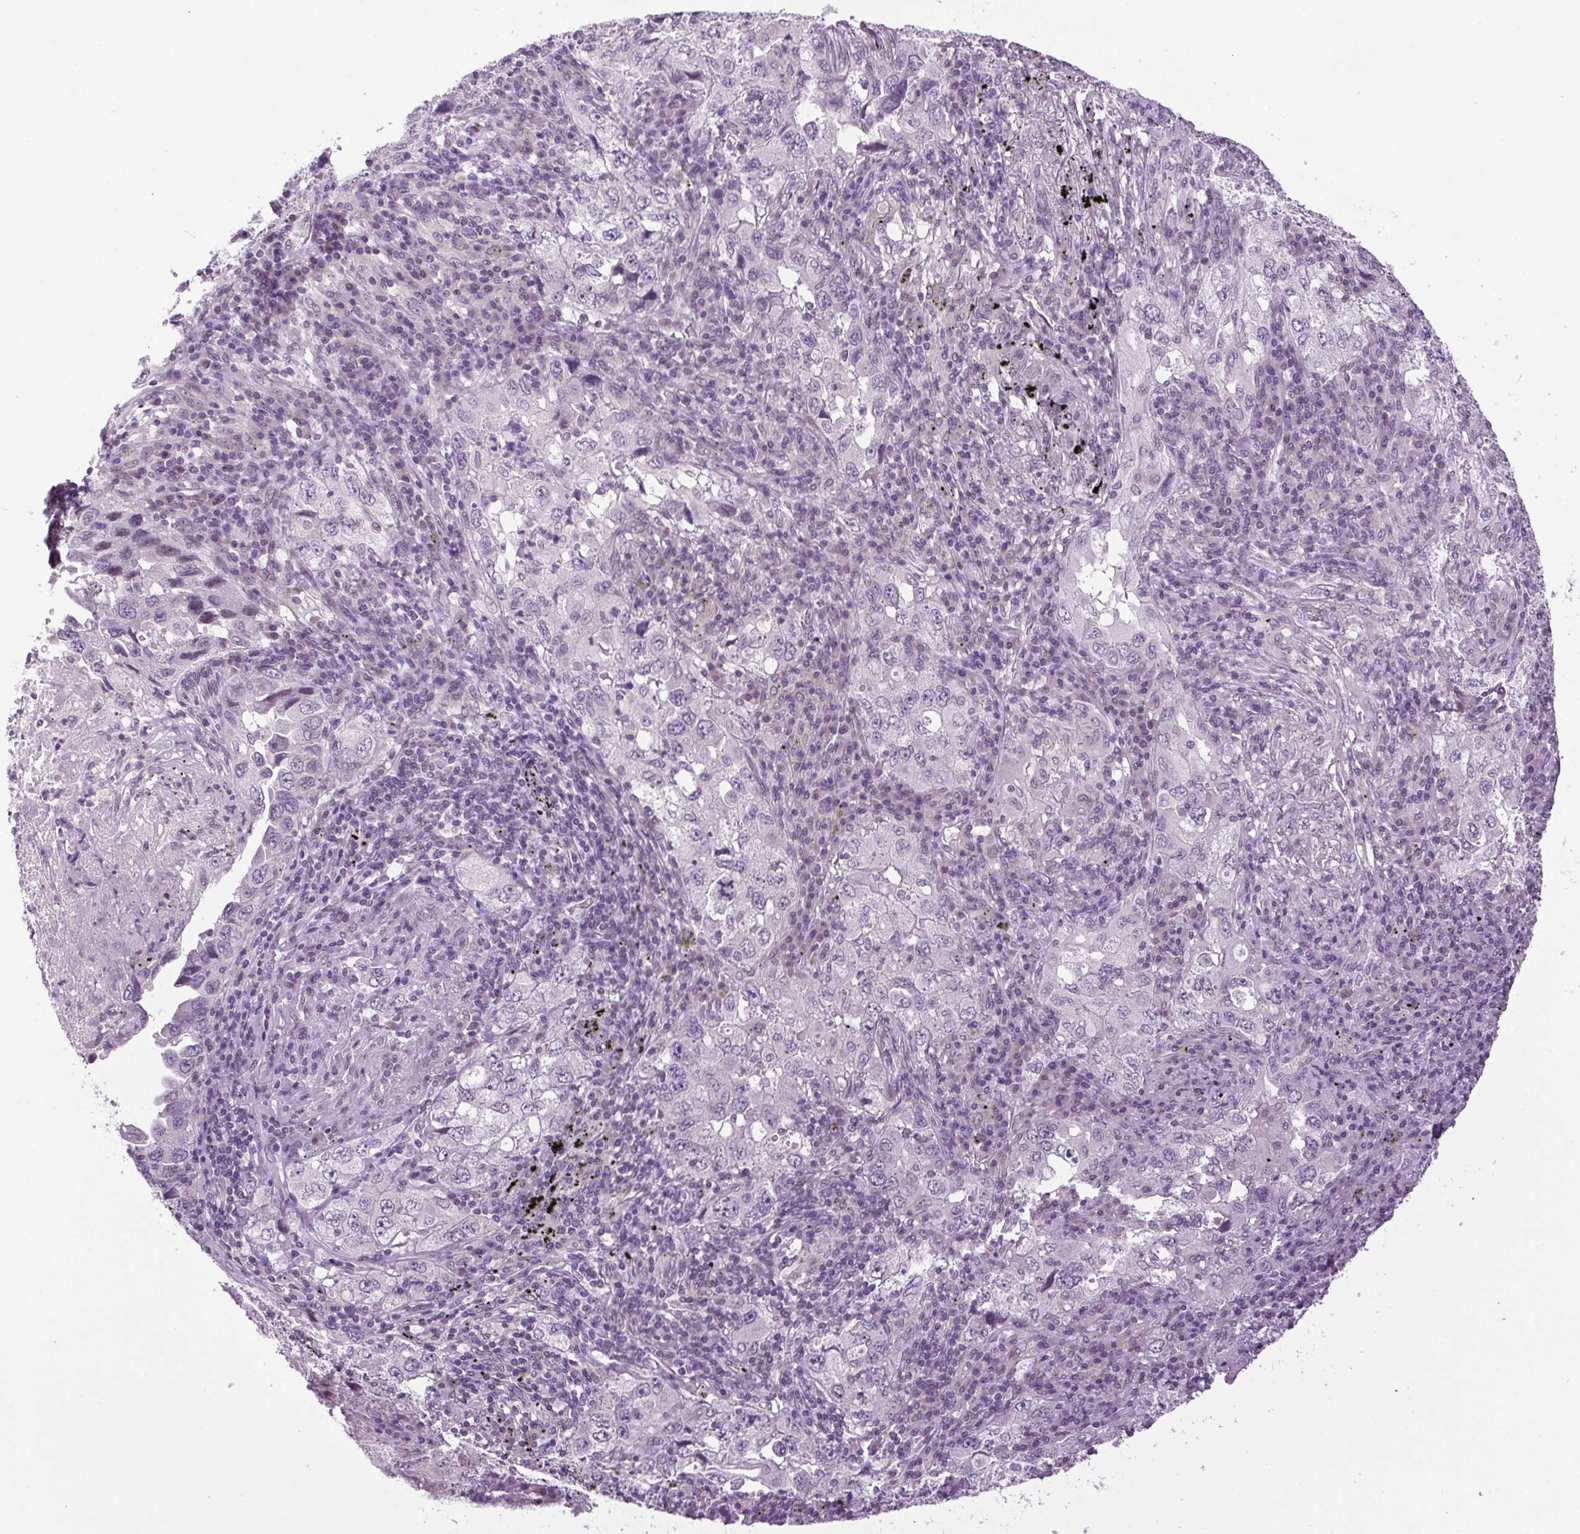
{"staining": {"intensity": "negative", "quantity": "none", "location": "none"}, "tissue": "lung cancer", "cell_type": "Tumor cells", "image_type": "cancer", "snomed": [{"axis": "morphology", "description": "Adenocarcinoma, NOS"}, {"axis": "topography", "description": "Lung"}], "caption": "A photomicrograph of human lung adenocarcinoma is negative for staining in tumor cells.", "gene": "SMIM13", "patient": {"sex": "female", "age": 57}}